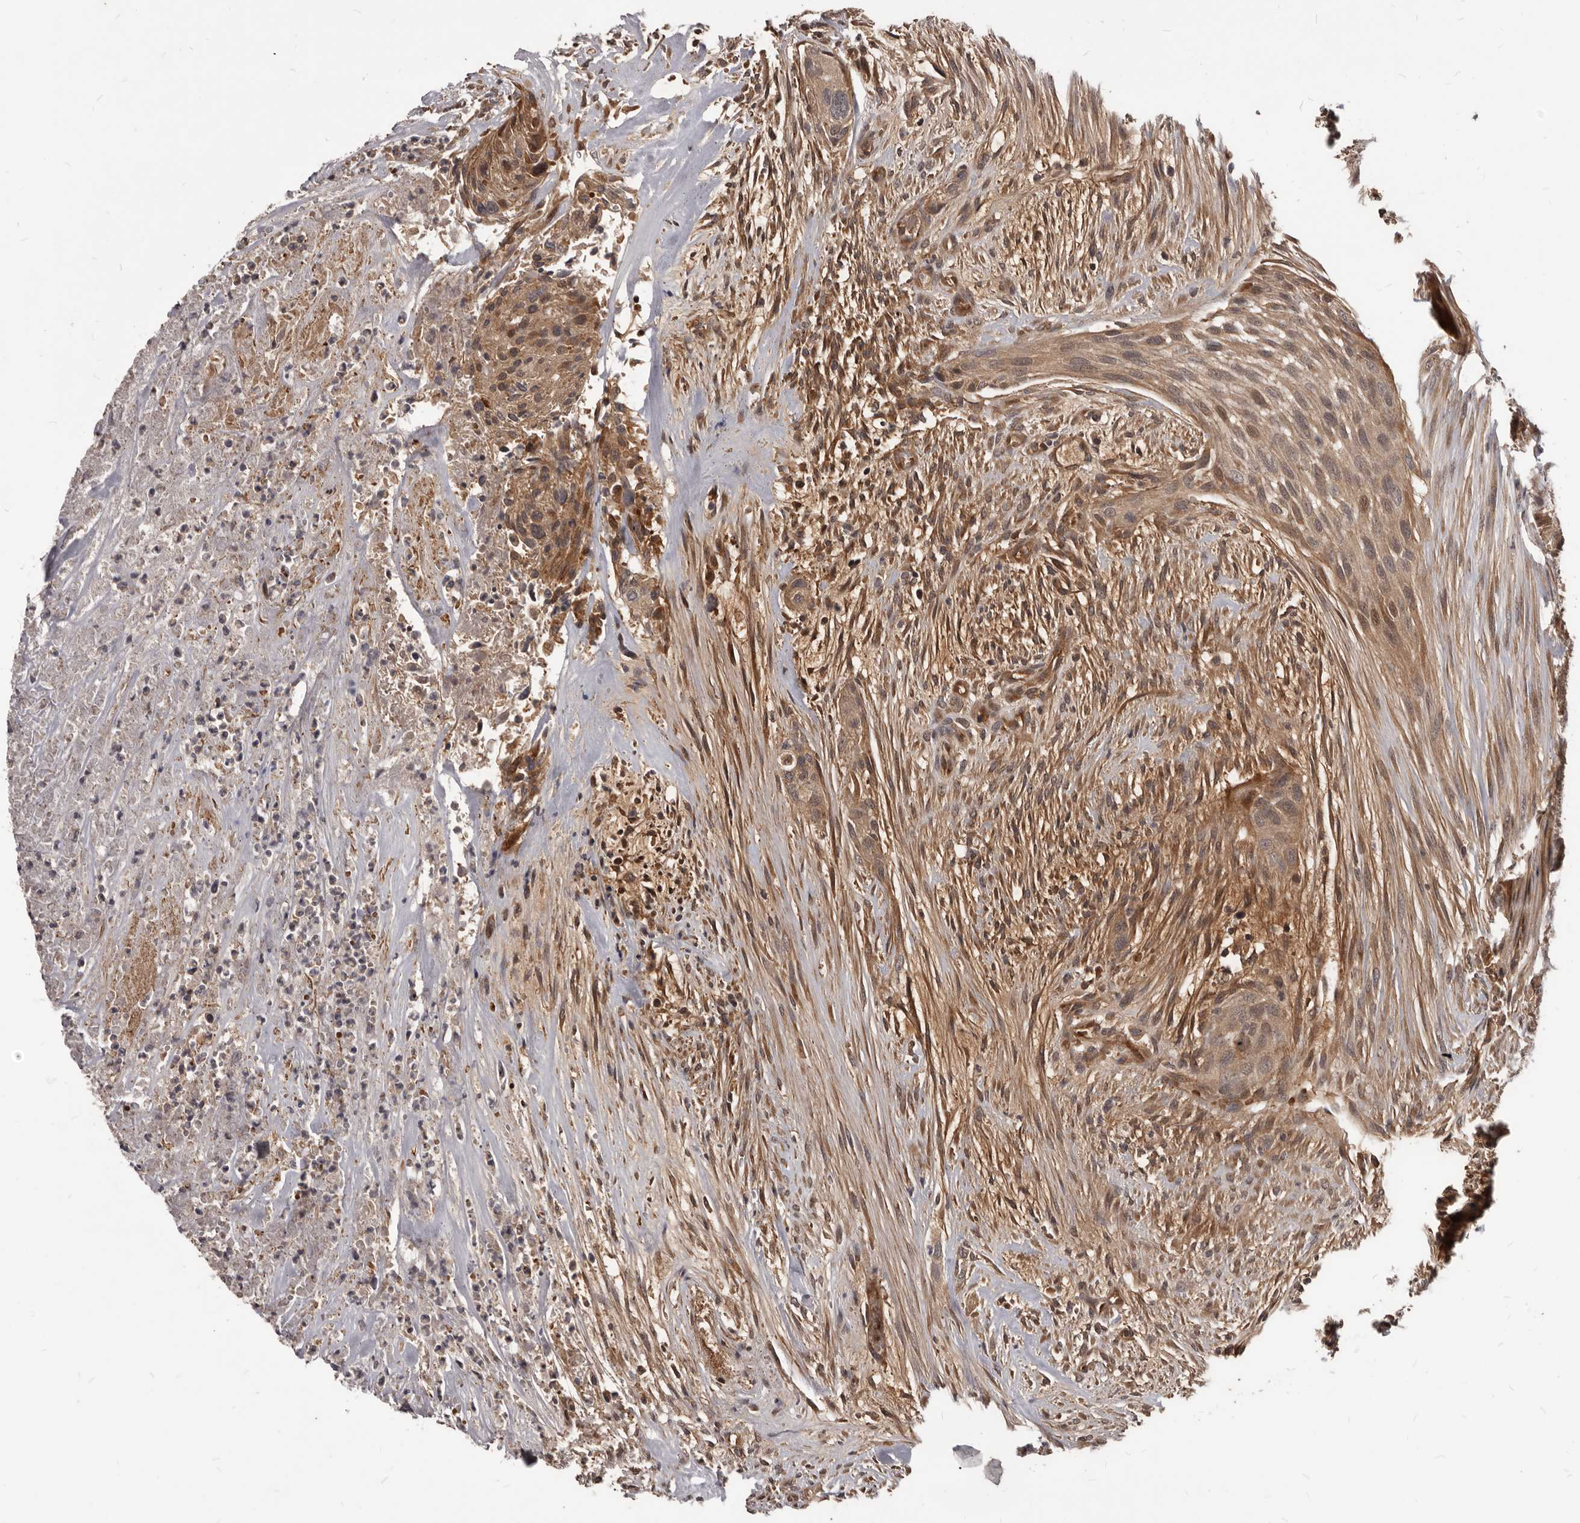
{"staining": {"intensity": "weak", "quantity": ">75%", "location": "cytoplasmic/membranous,nuclear"}, "tissue": "urothelial cancer", "cell_type": "Tumor cells", "image_type": "cancer", "snomed": [{"axis": "morphology", "description": "Urothelial carcinoma, High grade"}, {"axis": "topography", "description": "Urinary bladder"}], "caption": "High-grade urothelial carcinoma tissue displays weak cytoplasmic/membranous and nuclear staining in about >75% of tumor cells", "gene": "GABPB2", "patient": {"sex": "male", "age": 35}}